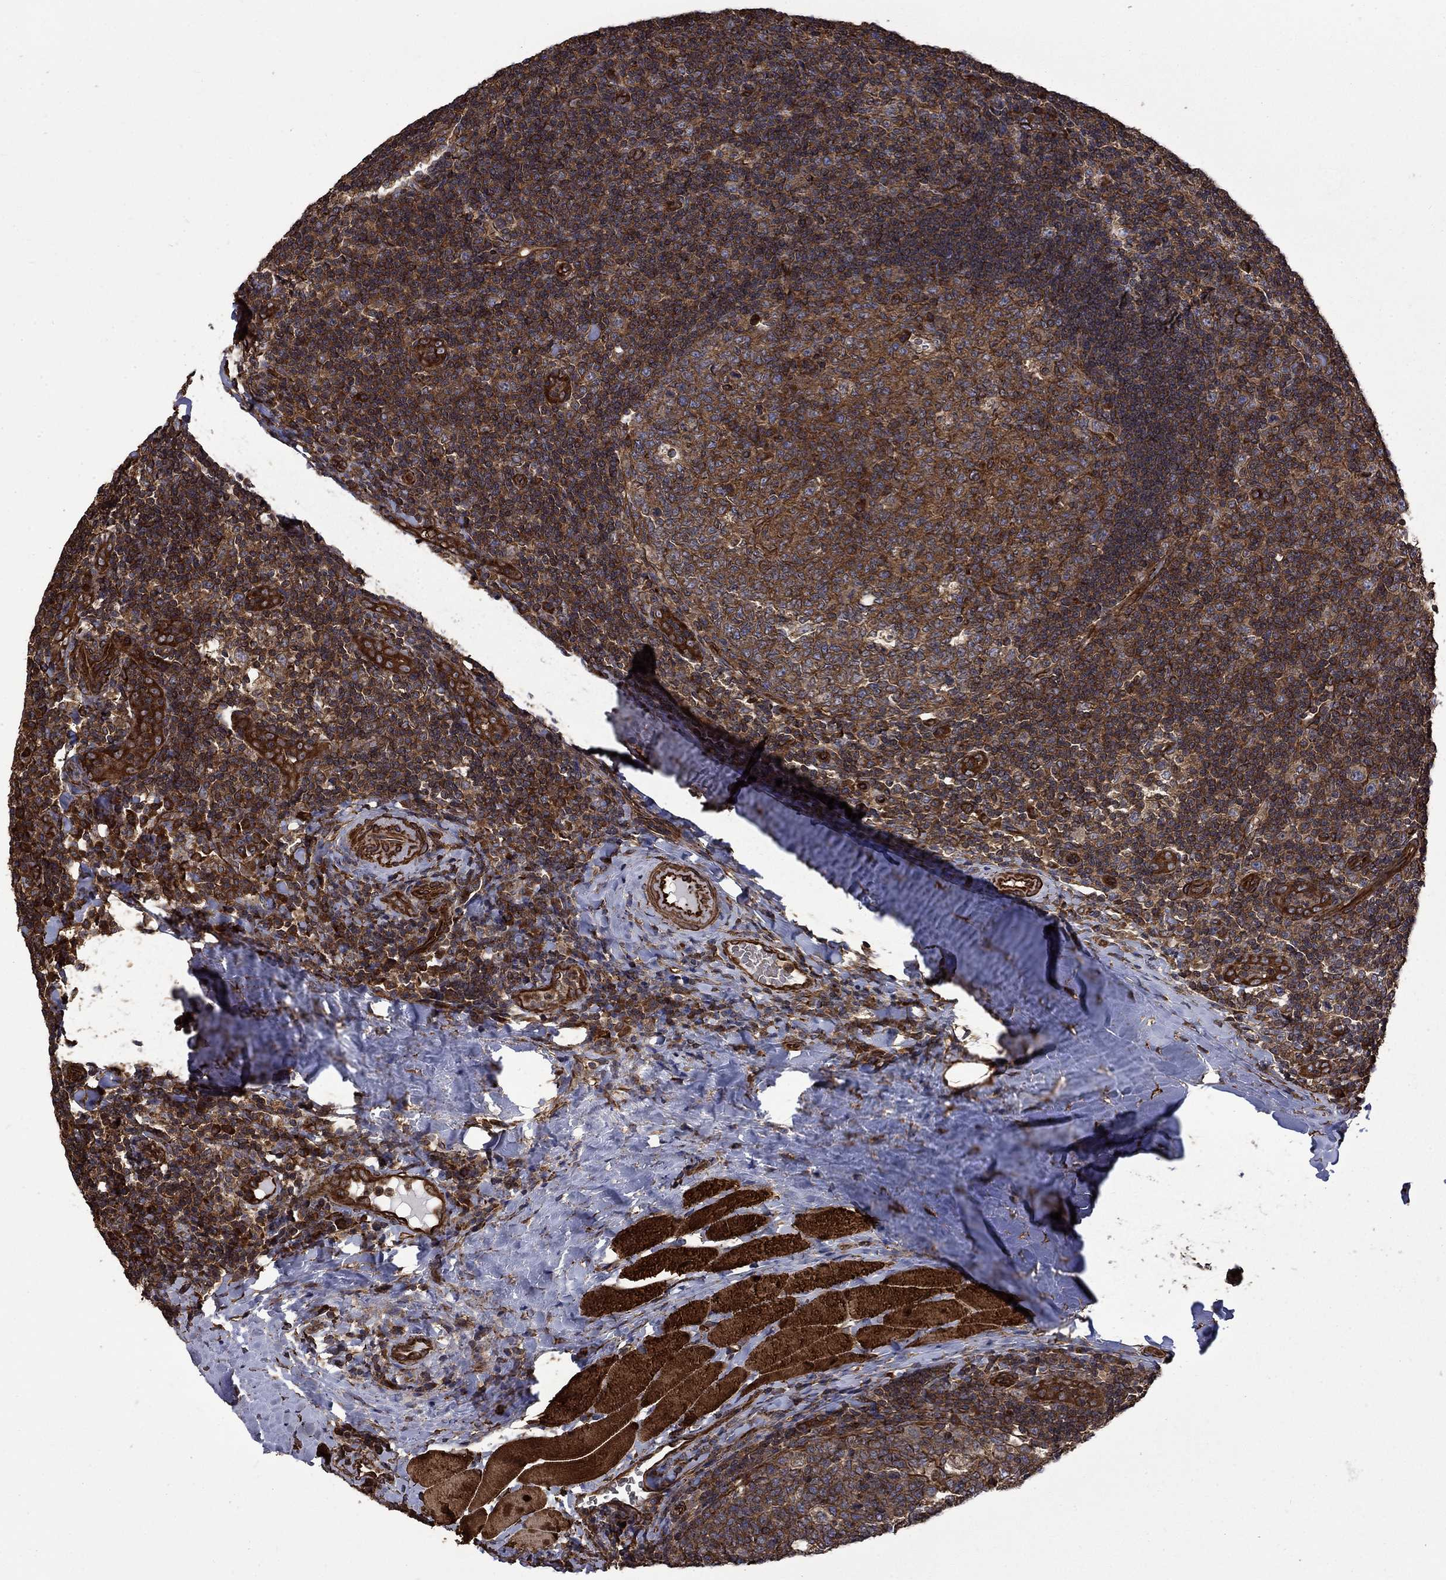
{"staining": {"intensity": "moderate", "quantity": ">75%", "location": "cytoplasmic/membranous"}, "tissue": "tonsil", "cell_type": "Germinal center cells", "image_type": "normal", "snomed": [{"axis": "morphology", "description": "Normal tissue, NOS"}, {"axis": "topography", "description": "Tonsil"}], "caption": "Protein staining reveals moderate cytoplasmic/membranous expression in about >75% of germinal center cells in unremarkable tonsil.", "gene": "CUTC", "patient": {"sex": "male", "age": 17}}